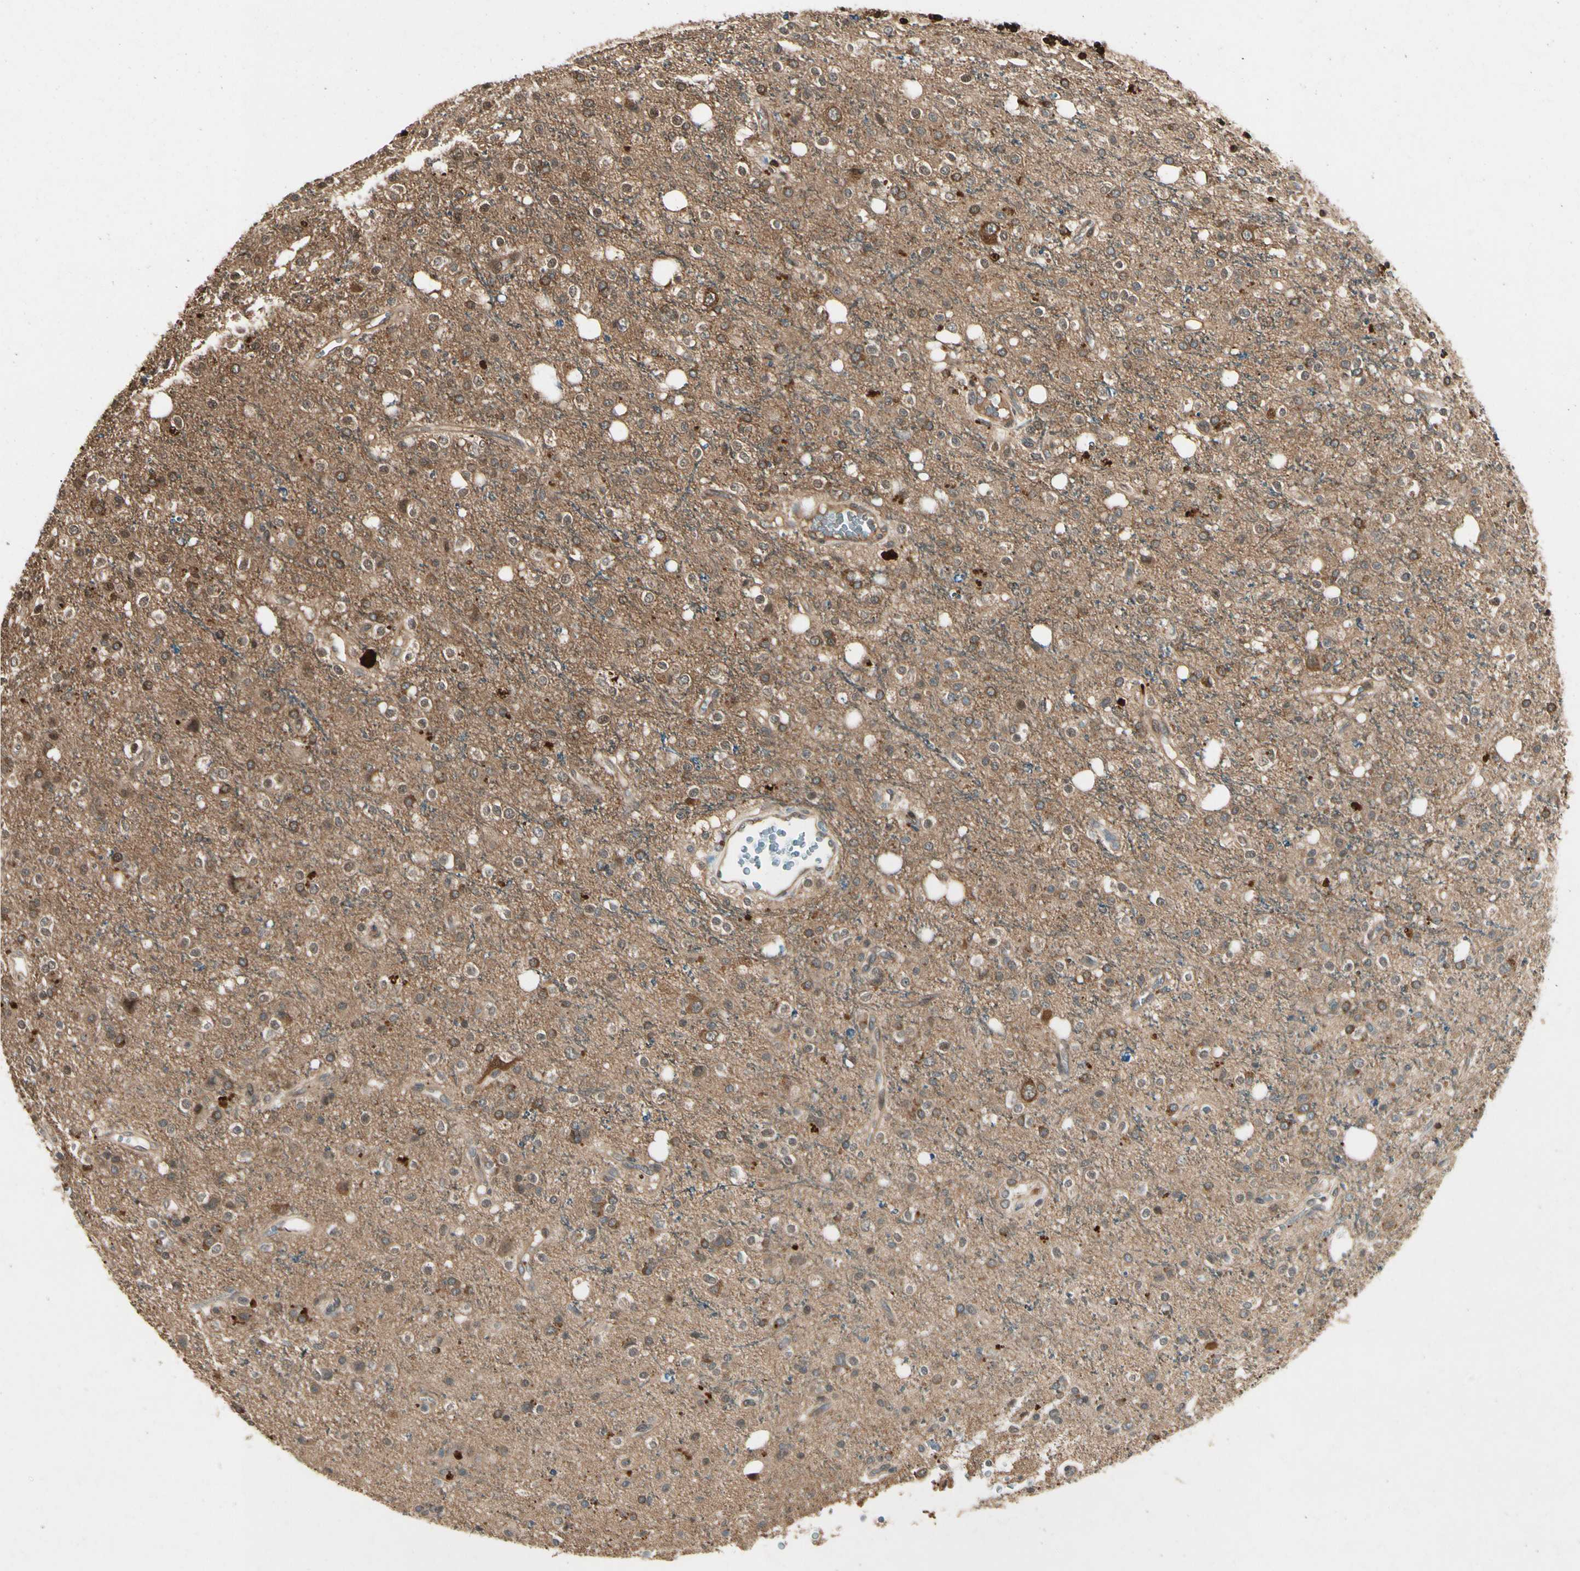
{"staining": {"intensity": "moderate", "quantity": "25%-75%", "location": "cytoplasmic/membranous"}, "tissue": "glioma", "cell_type": "Tumor cells", "image_type": "cancer", "snomed": [{"axis": "morphology", "description": "Glioma, malignant, High grade"}, {"axis": "topography", "description": "Brain"}], "caption": "Human glioma stained with a protein marker demonstrates moderate staining in tumor cells.", "gene": "YWHAQ", "patient": {"sex": "male", "age": 47}}